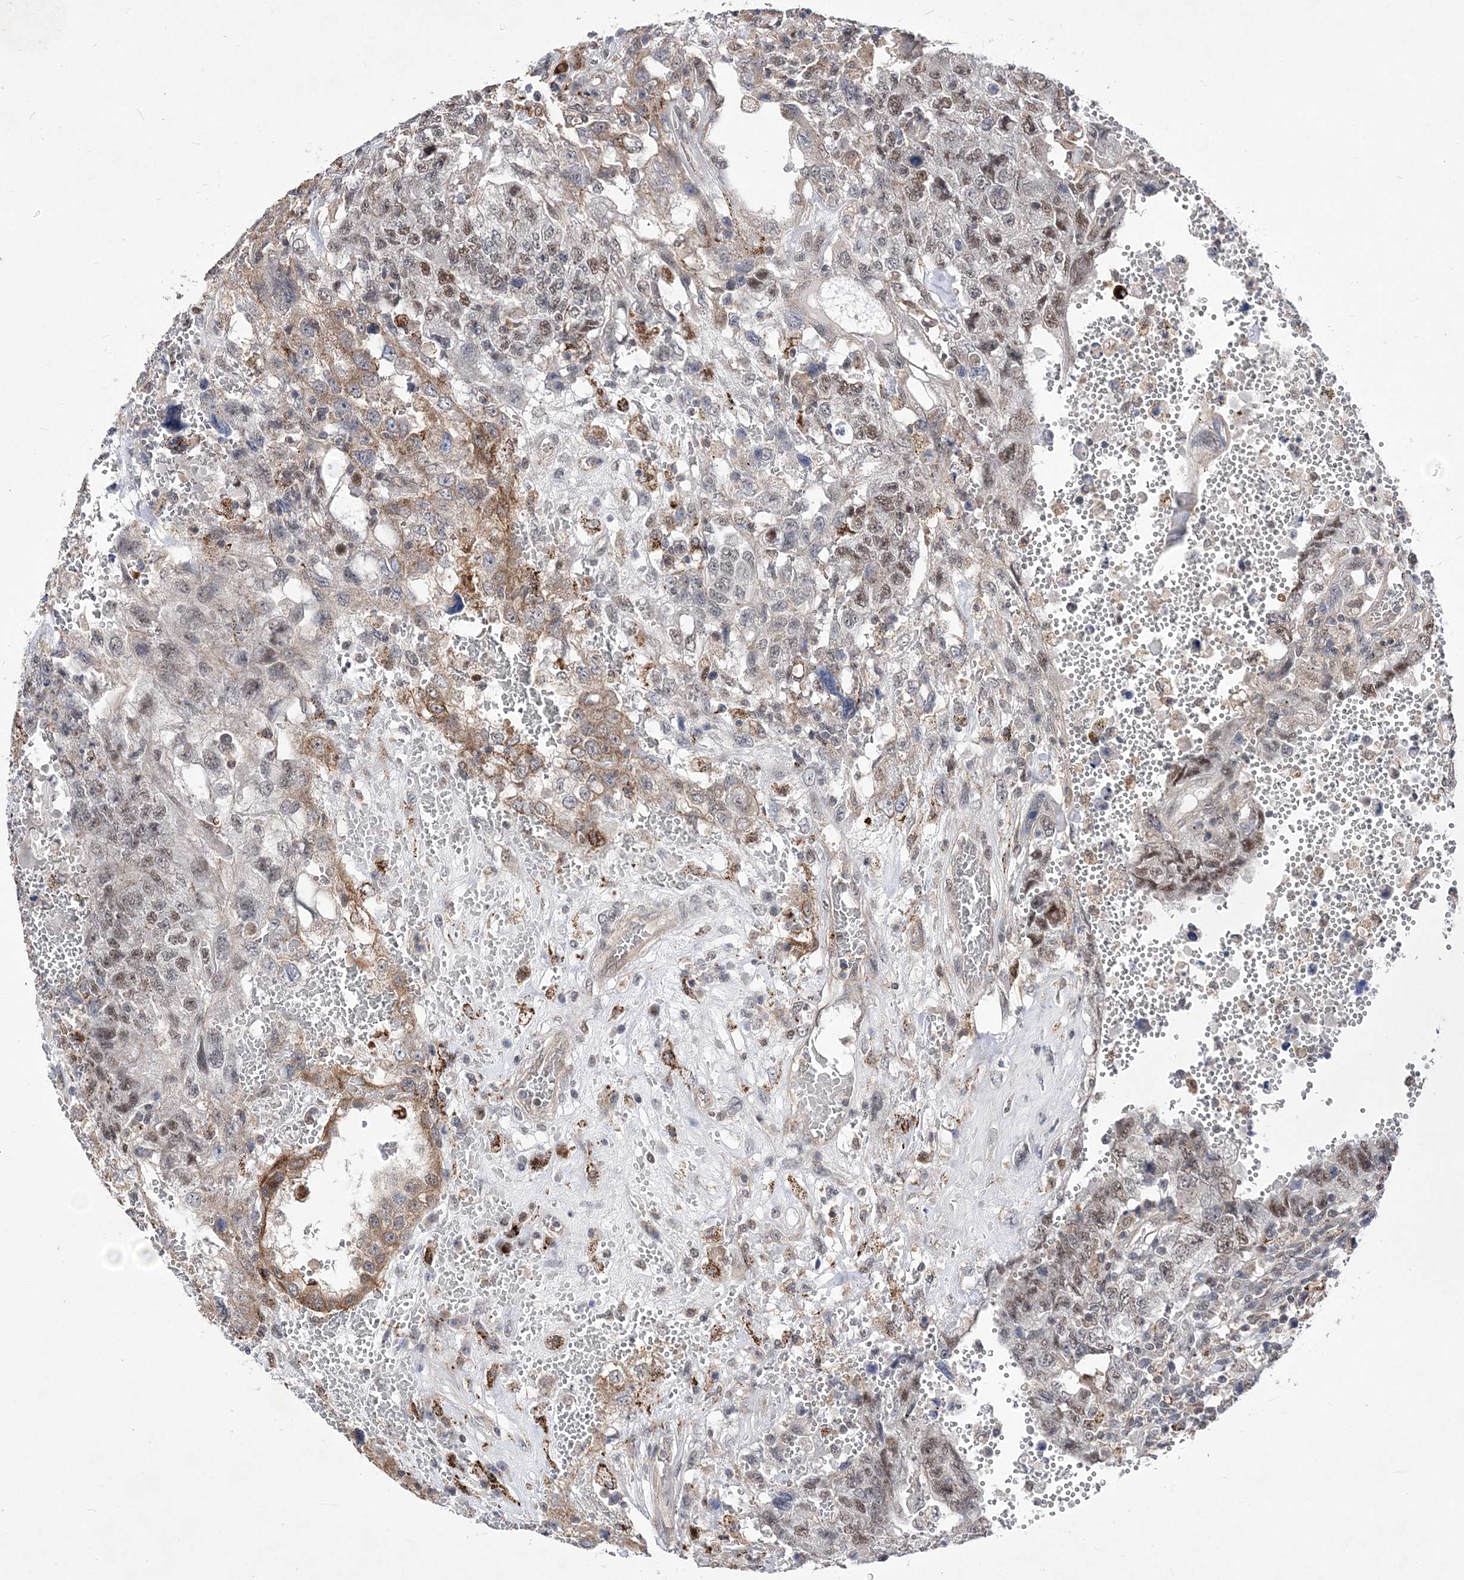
{"staining": {"intensity": "weak", "quantity": ">75%", "location": "nuclear"}, "tissue": "testis cancer", "cell_type": "Tumor cells", "image_type": "cancer", "snomed": [{"axis": "morphology", "description": "Carcinoma, Embryonal, NOS"}, {"axis": "topography", "description": "Testis"}], "caption": "High-power microscopy captured an immunohistochemistry (IHC) photomicrograph of testis embryonal carcinoma, revealing weak nuclear positivity in about >75% of tumor cells. The staining was performed using DAB (3,3'-diaminobenzidine), with brown indicating positive protein expression. Nuclei are stained blue with hematoxylin.", "gene": "BOD1L1", "patient": {"sex": "male", "age": 26}}